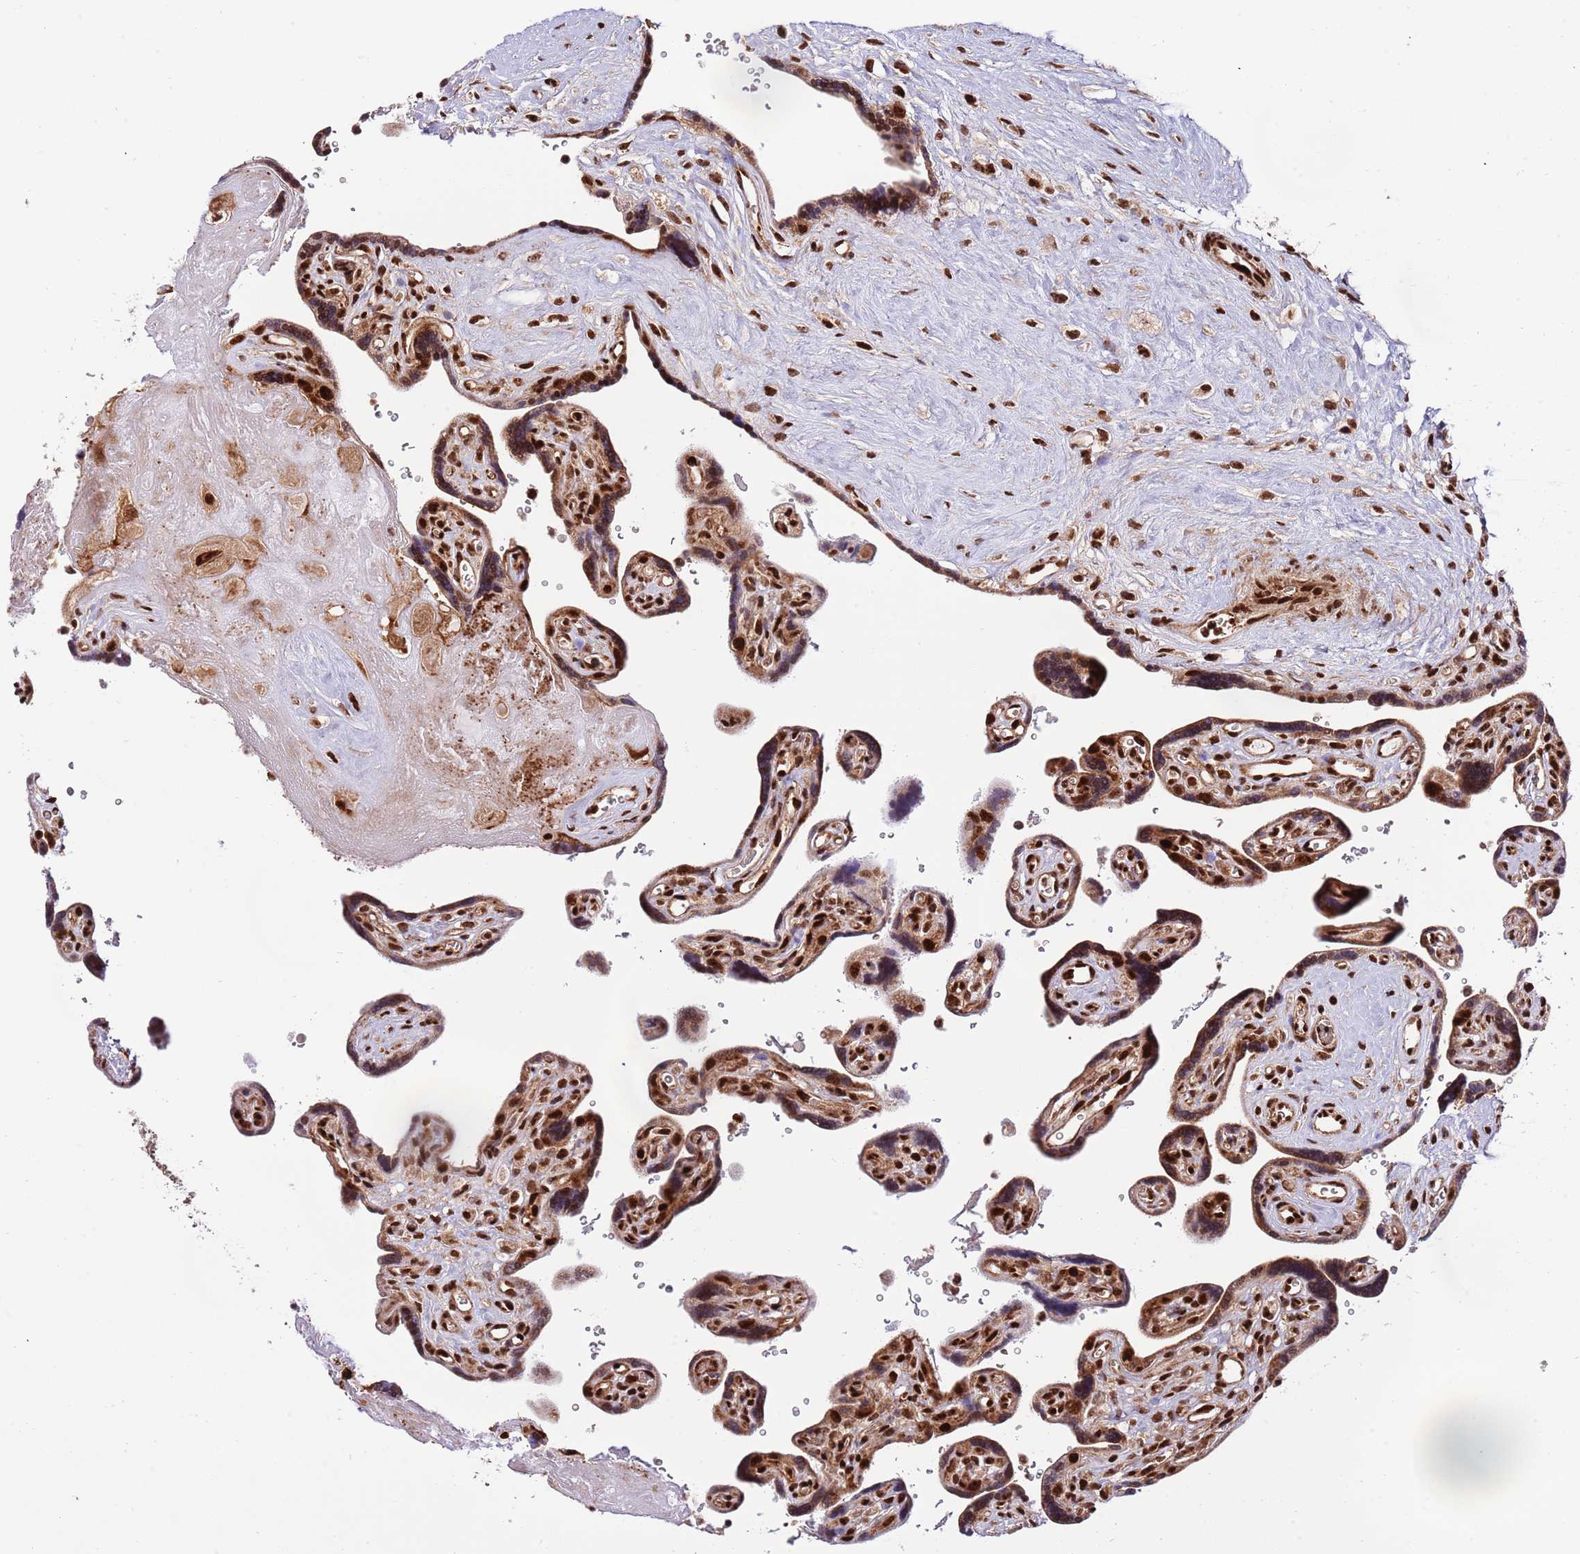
{"staining": {"intensity": "strong", "quantity": ">75%", "location": "cytoplasmic/membranous,nuclear"}, "tissue": "placenta", "cell_type": "Decidual cells", "image_type": "normal", "snomed": [{"axis": "morphology", "description": "Normal tissue, NOS"}, {"axis": "topography", "description": "Placenta"}], "caption": "Unremarkable placenta demonstrates strong cytoplasmic/membranous,nuclear staining in approximately >75% of decidual cells, visualized by immunohistochemistry. Ihc stains the protein of interest in brown and the nuclei are stained blue.", "gene": "RIF1", "patient": {"sex": "female", "age": 39}}